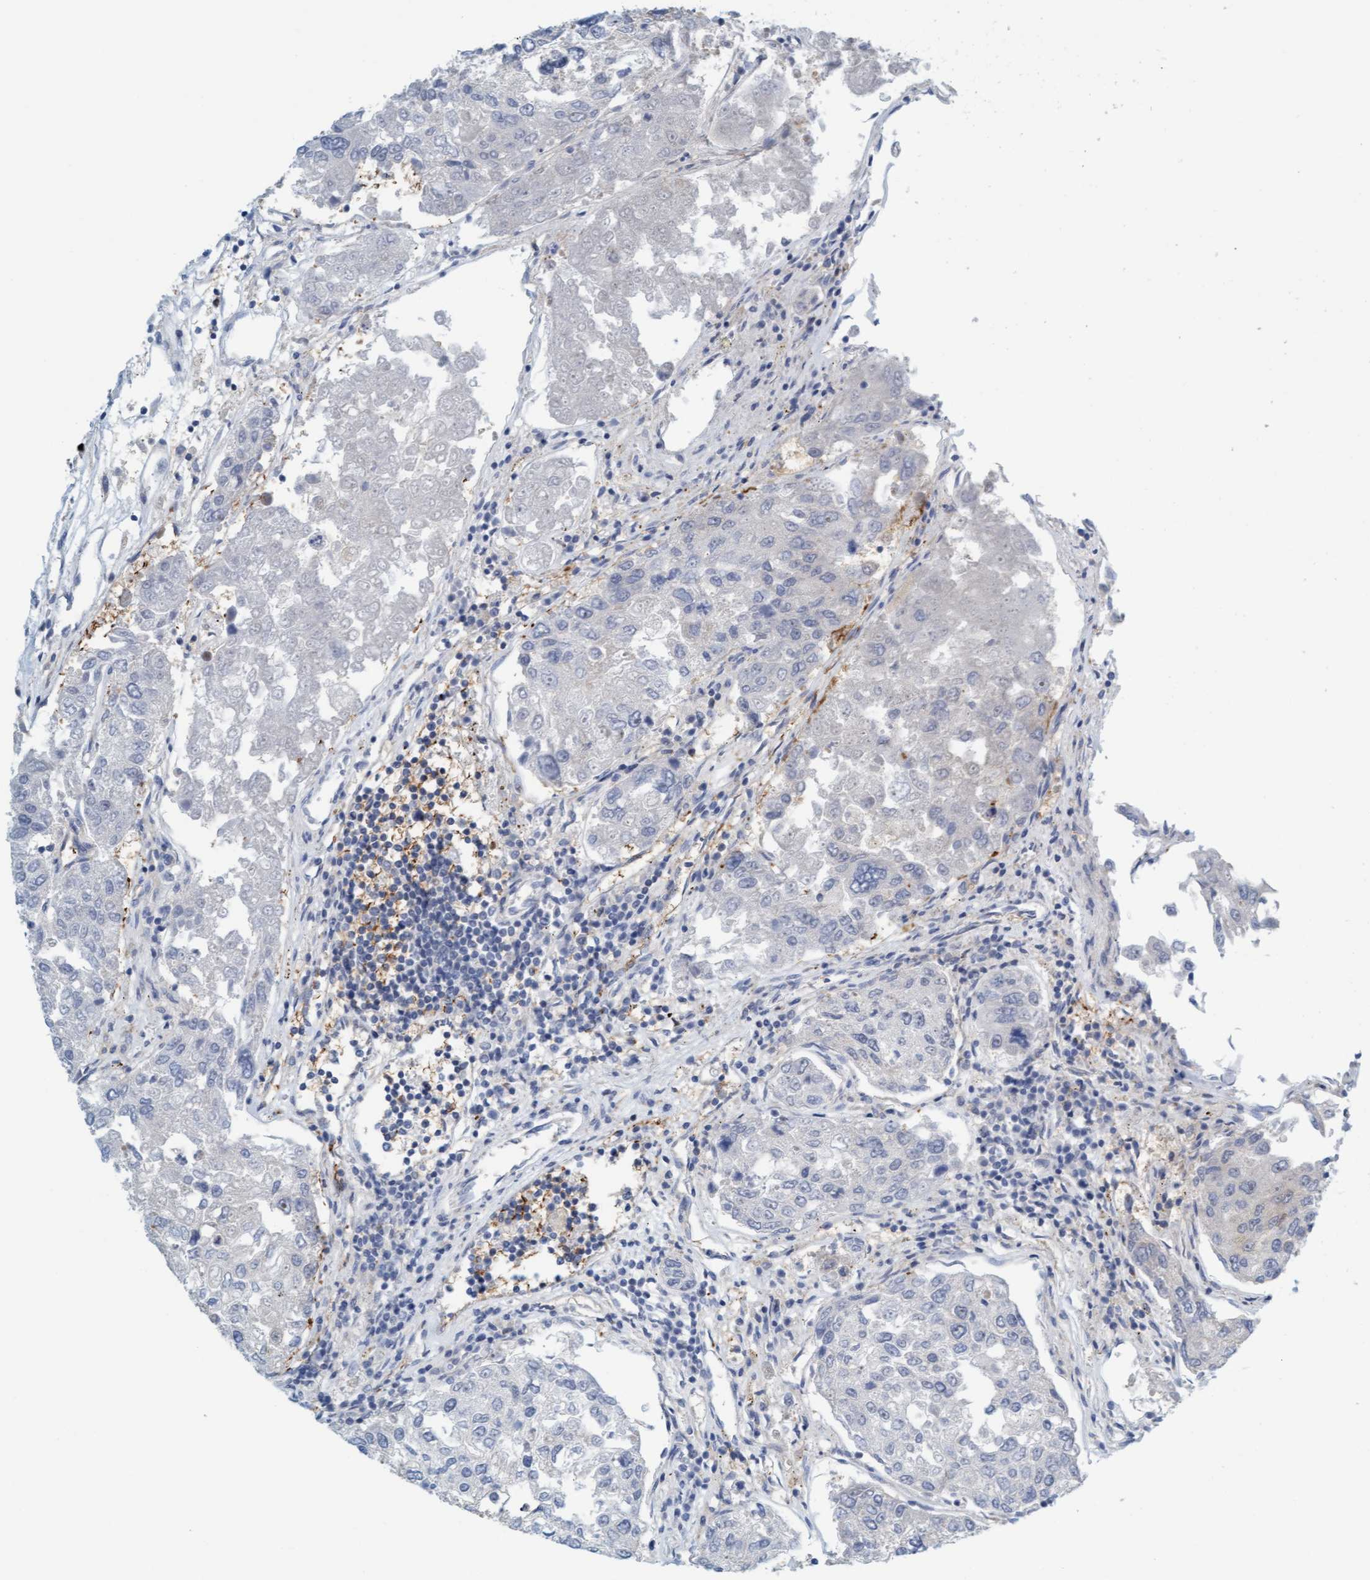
{"staining": {"intensity": "negative", "quantity": "none", "location": "none"}, "tissue": "urothelial cancer", "cell_type": "Tumor cells", "image_type": "cancer", "snomed": [{"axis": "morphology", "description": "Urothelial carcinoma, High grade"}, {"axis": "topography", "description": "Lymph node"}, {"axis": "topography", "description": "Urinary bladder"}], "caption": "IHC micrograph of neoplastic tissue: urothelial cancer stained with DAB (3,3'-diaminobenzidine) shows no significant protein positivity in tumor cells. The staining is performed using DAB brown chromogen with nuclei counter-stained in using hematoxylin.", "gene": "EIF4EBP1", "patient": {"sex": "male", "age": 51}}